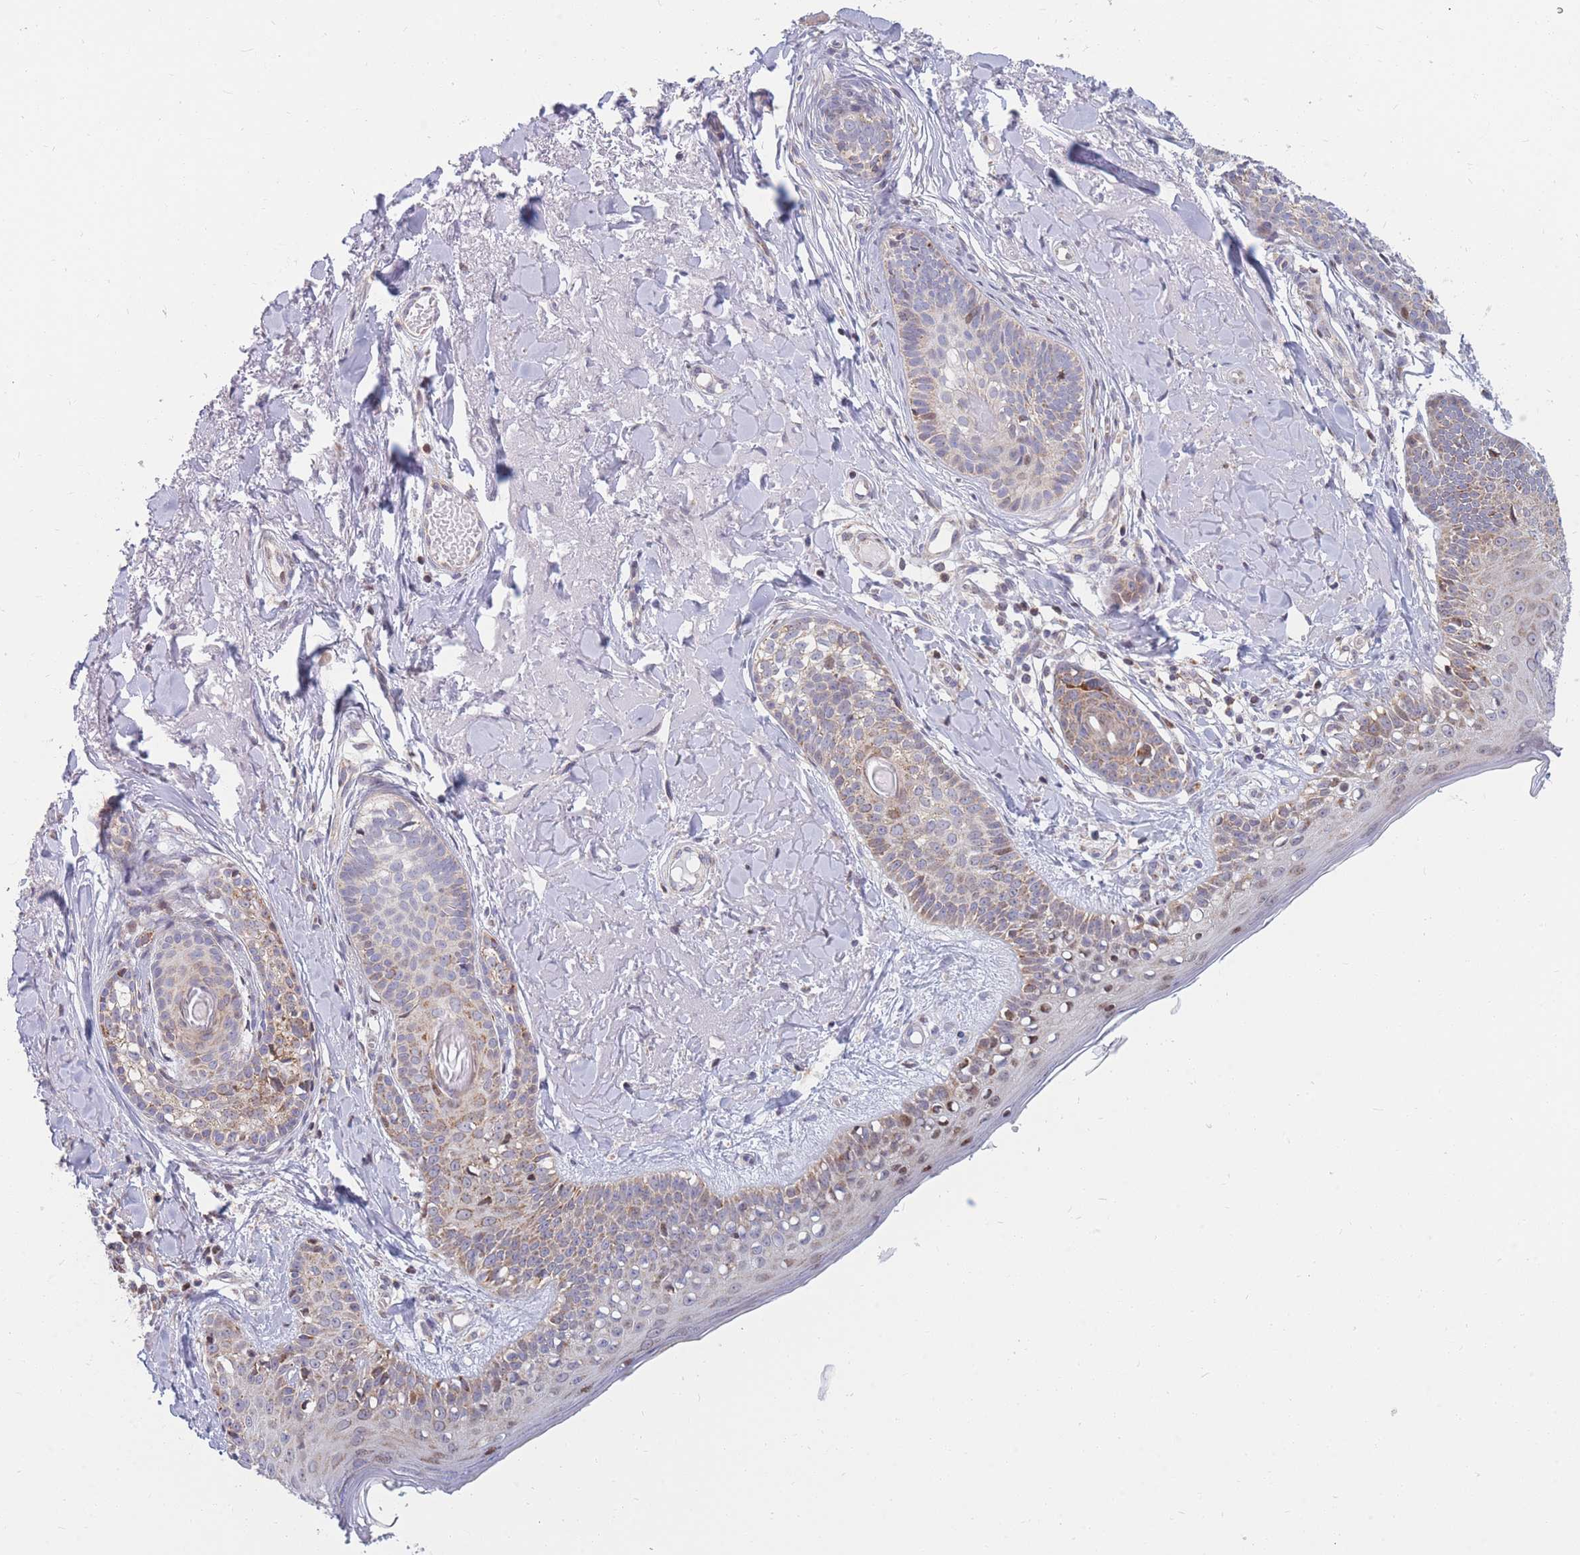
{"staining": {"intensity": "weak", "quantity": "<25%", "location": "cytoplasmic/membranous"}, "tissue": "skin cancer", "cell_type": "Tumor cells", "image_type": "cancer", "snomed": [{"axis": "morphology", "description": "Basal cell carcinoma"}, {"axis": "topography", "description": "Skin"}], "caption": "DAB immunohistochemical staining of human skin basal cell carcinoma reveals no significant staining in tumor cells. (DAB (3,3'-diaminobenzidine) immunohistochemistry (IHC) with hematoxylin counter stain).", "gene": "MOB4", "patient": {"sex": "female", "age": 76}}